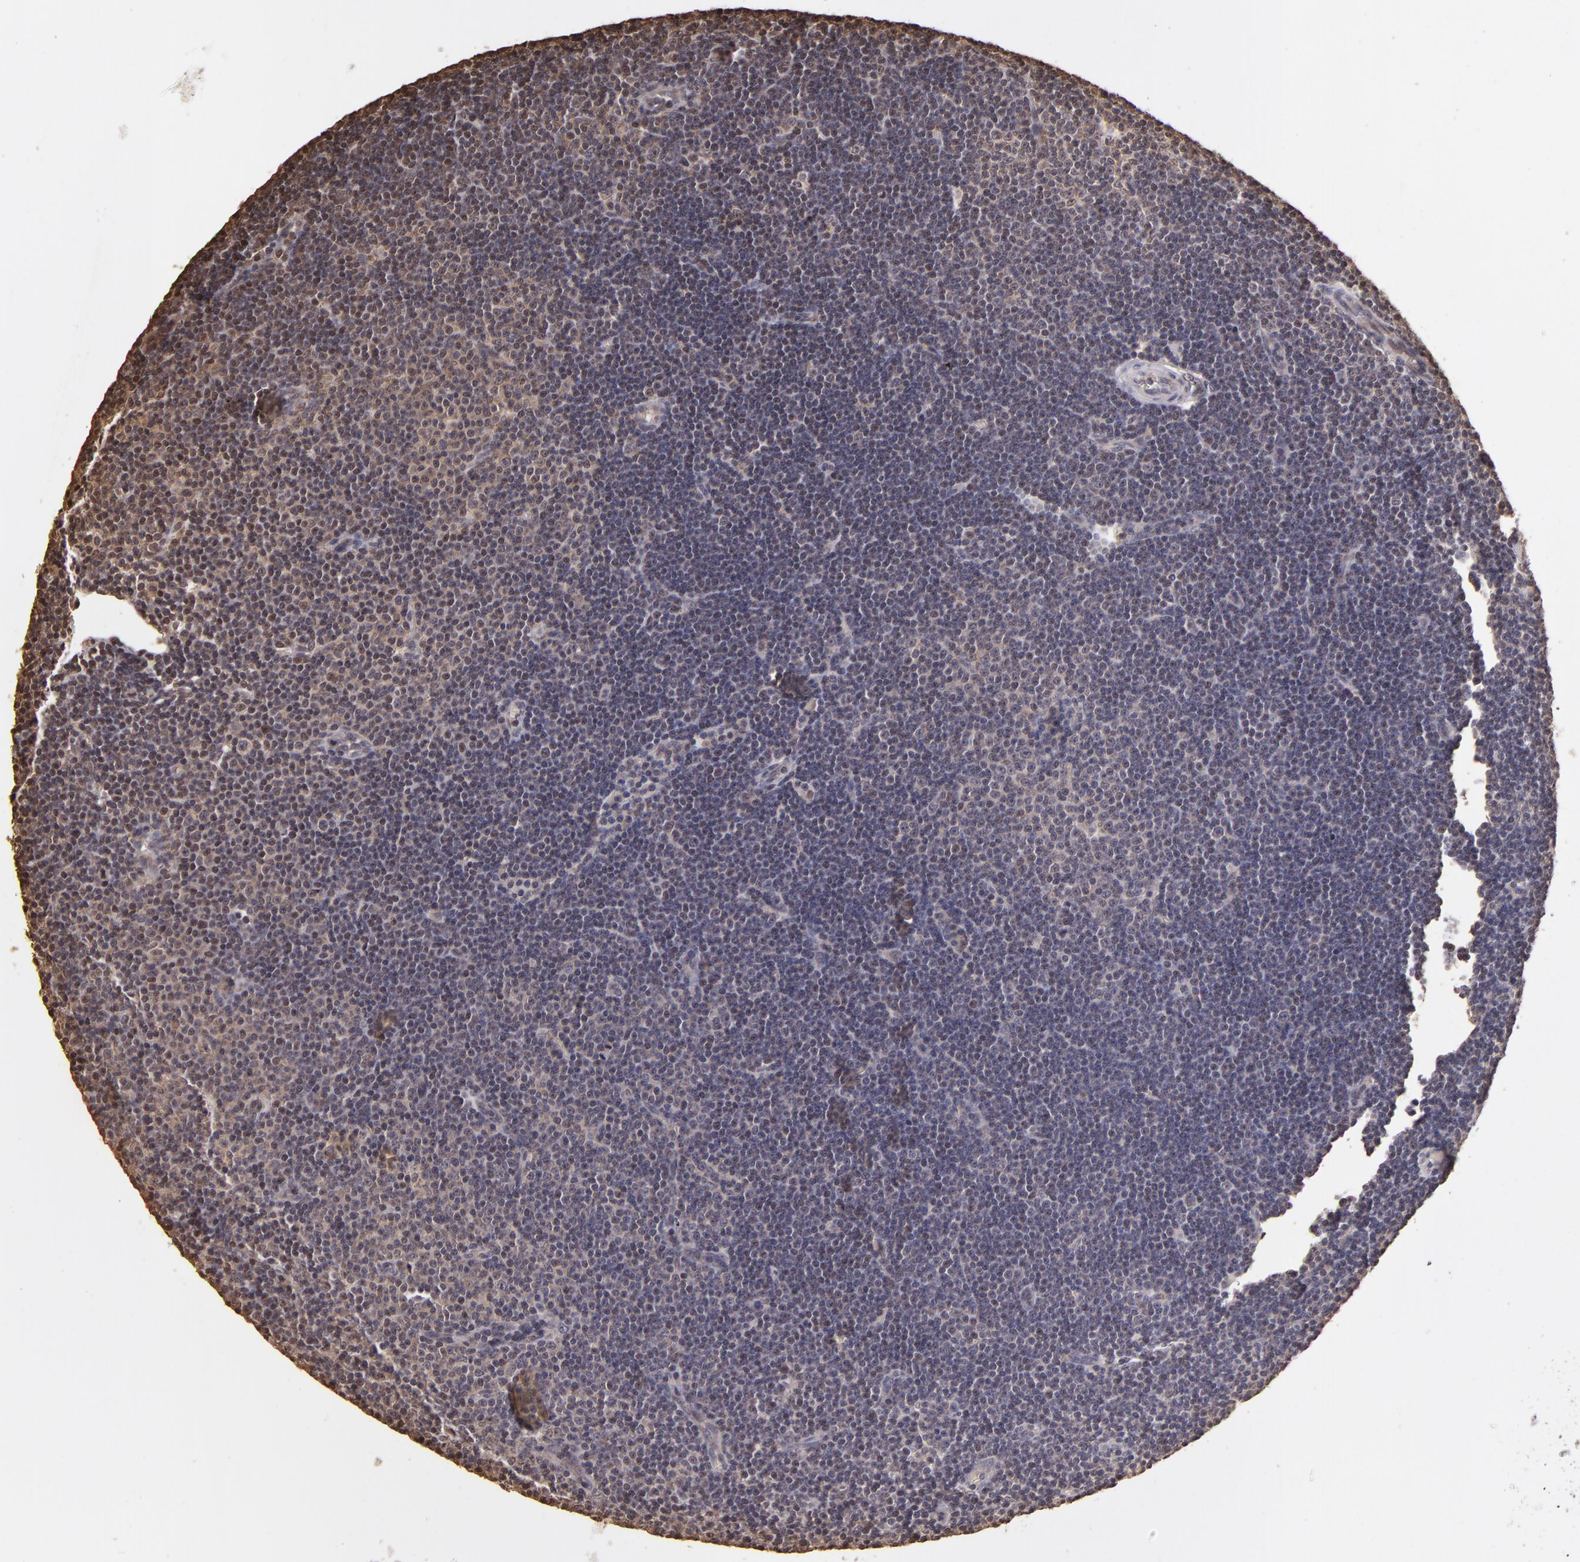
{"staining": {"intensity": "negative", "quantity": "none", "location": "none"}, "tissue": "lymphoma", "cell_type": "Tumor cells", "image_type": "cancer", "snomed": [{"axis": "morphology", "description": "Malignant lymphoma, non-Hodgkin's type, Low grade"}, {"axis": "topography", "description": "Lymph node"}], "caption": "The micrograph reveals no significant positivity in tumor cells of low-grade malignant lymphoma, non-Hodgkin's type.", "gene": "ARPC2", "patient": {"sex": "male", "age": 57}}